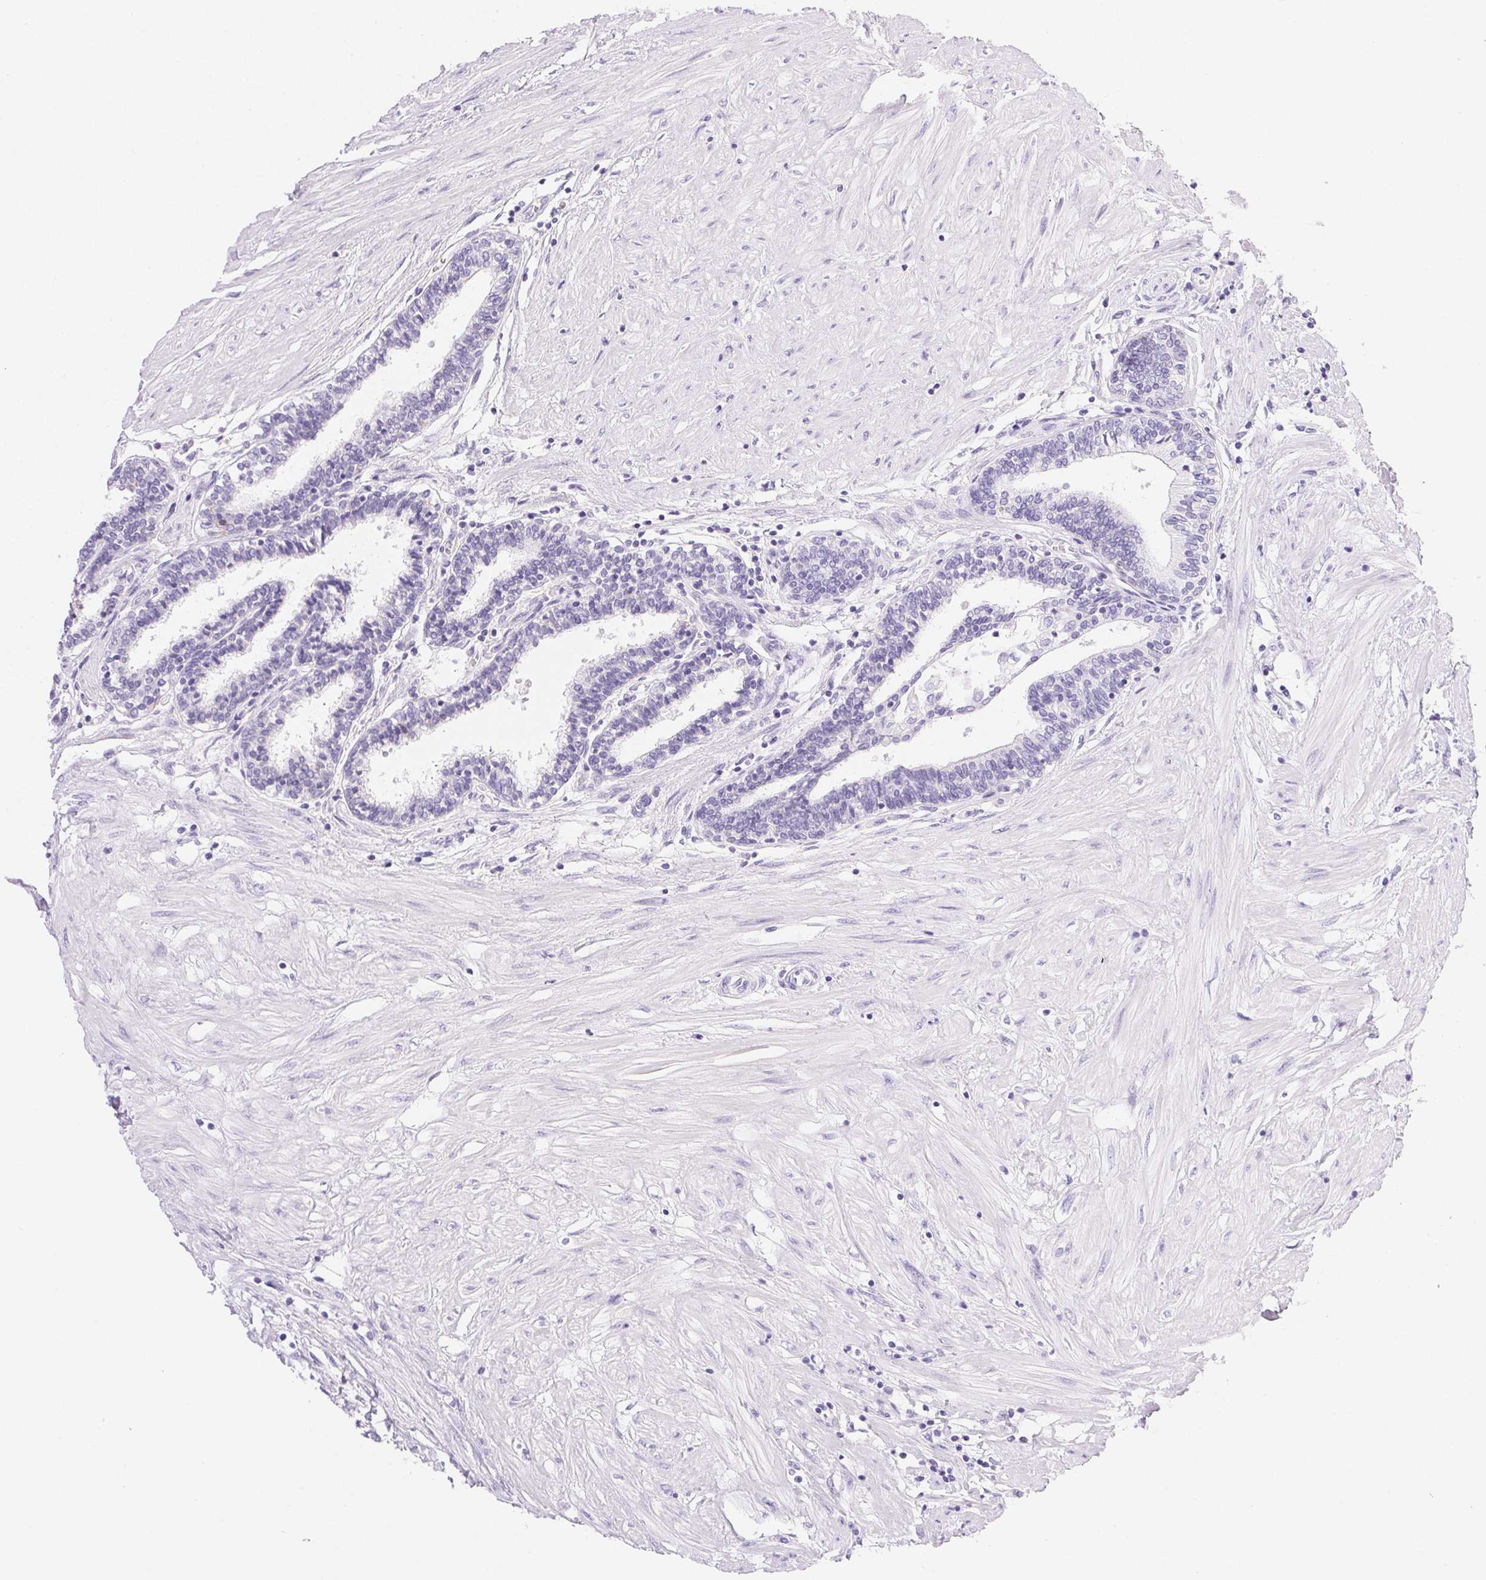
{"staining": {"intensity": "negative", "quantity": "none", "location": "none"}, "tissue": "prostate", "cell_type": "Glandular cells", "image_type": "normal", "snomed": [{"axis": "morphology", "description": "Normal tissue, NOS"}, {"axis": "topography", "description": "Prostate"}], "caption": "DAB immunohistochemical staining of normal human prostate reveals no significant staining in glandular cells. Nuclei are stained in blue.", "gene": "FGA", "patient": {"sex": "male", "age": 55}}